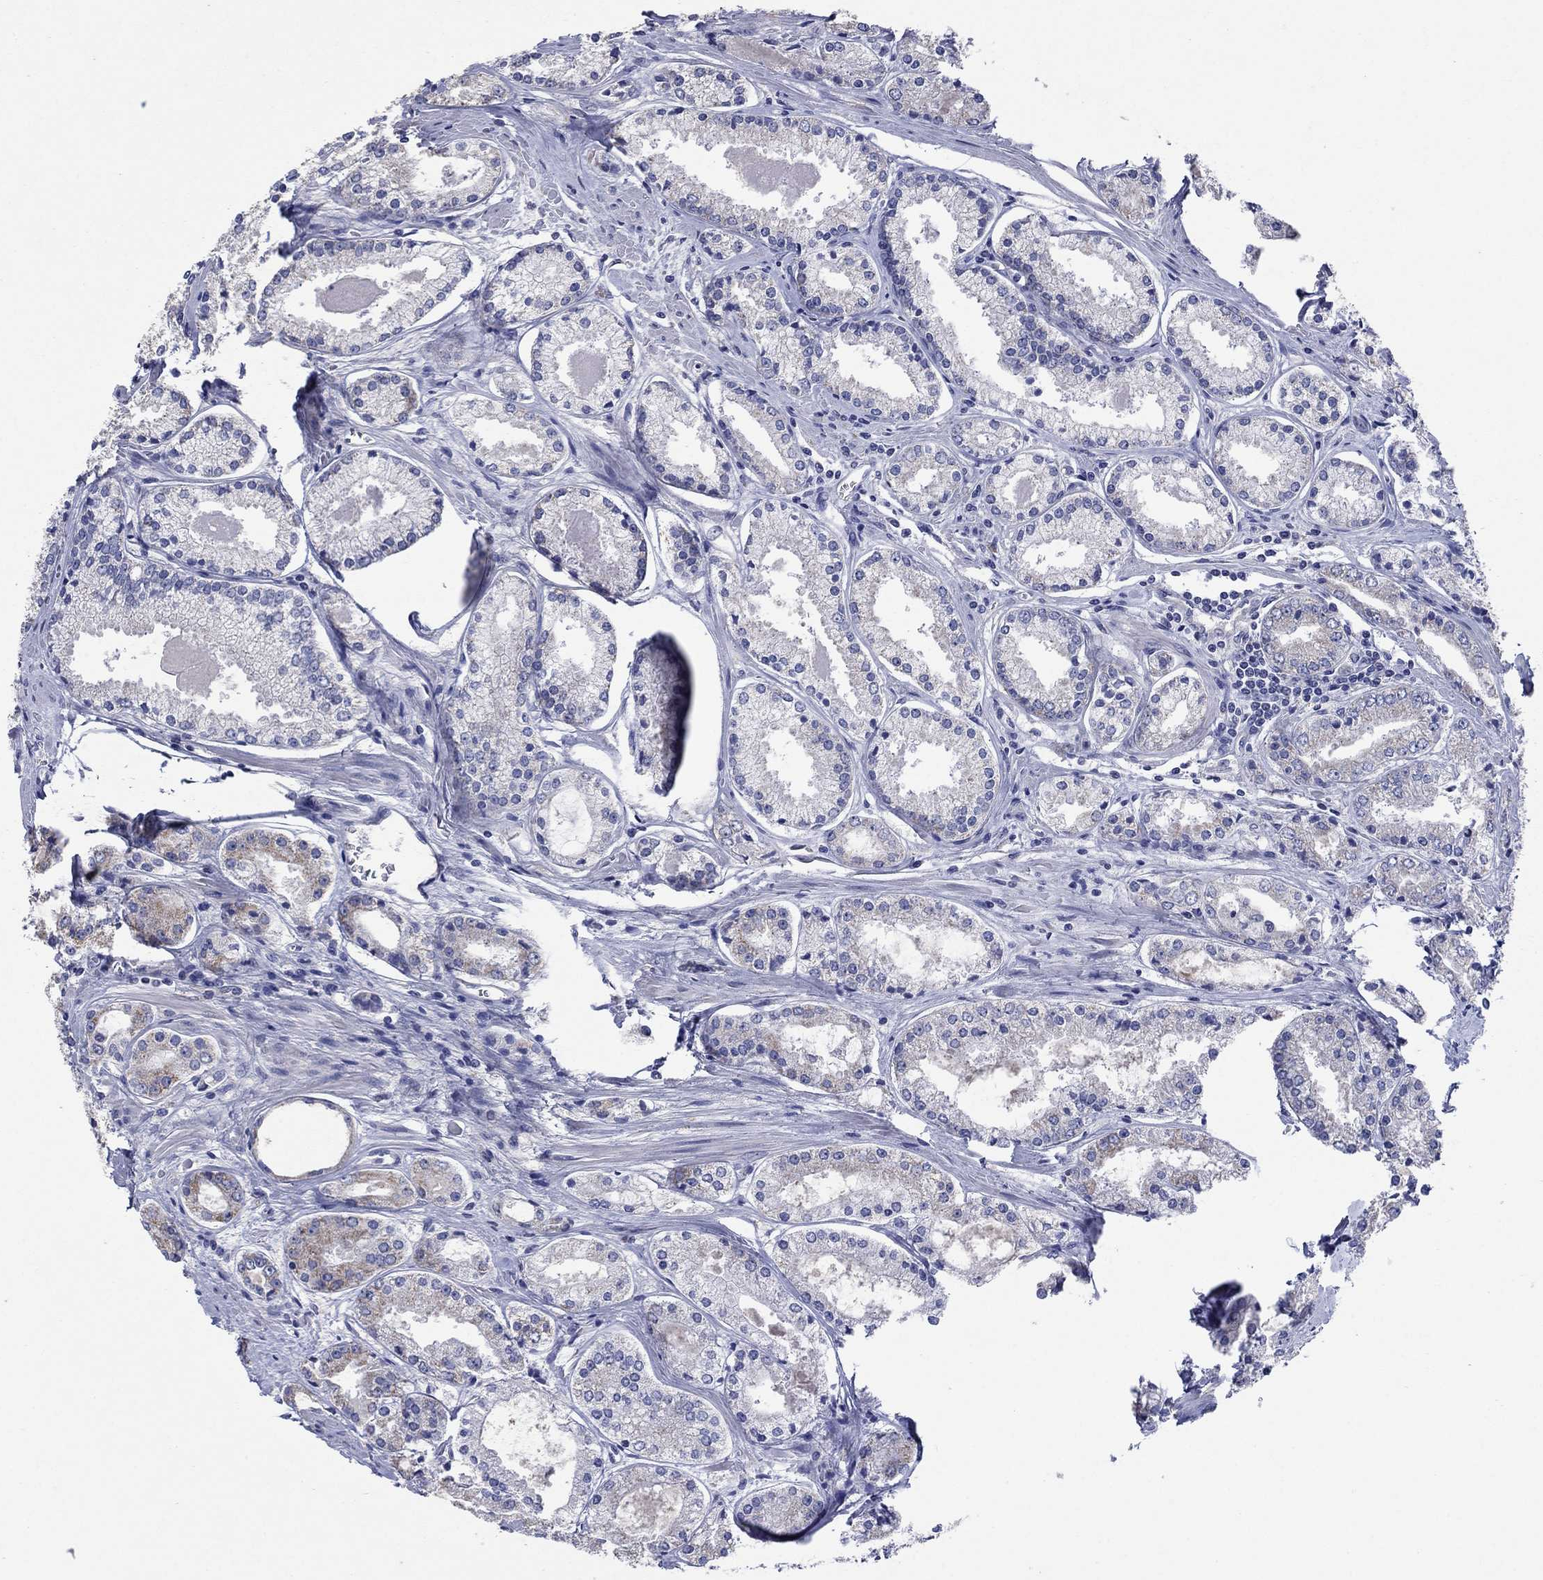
{"staining": {"intensity": "weak", "quantity": "<25%", "location": "cytoplasmic/membranous"}, "tissue": "prostate cancer", "cell_type": "Tumor cells", "image_type": "cancer", "snomed": [{"axis": "morphology", "description": "Adenocarcinoma, NOS"}, {"axis": "topography", "description": "Prostate"}], "caption": "Immunohistochemistry (IHC) micrograph of neoplastic tissue: prostate cancer (adenocarcinoma) stained with DAB demonstrates no significant protein staining in tumor cells.", "gene": "CLVS1", "patient": {"sex": "male", "age": 72}}